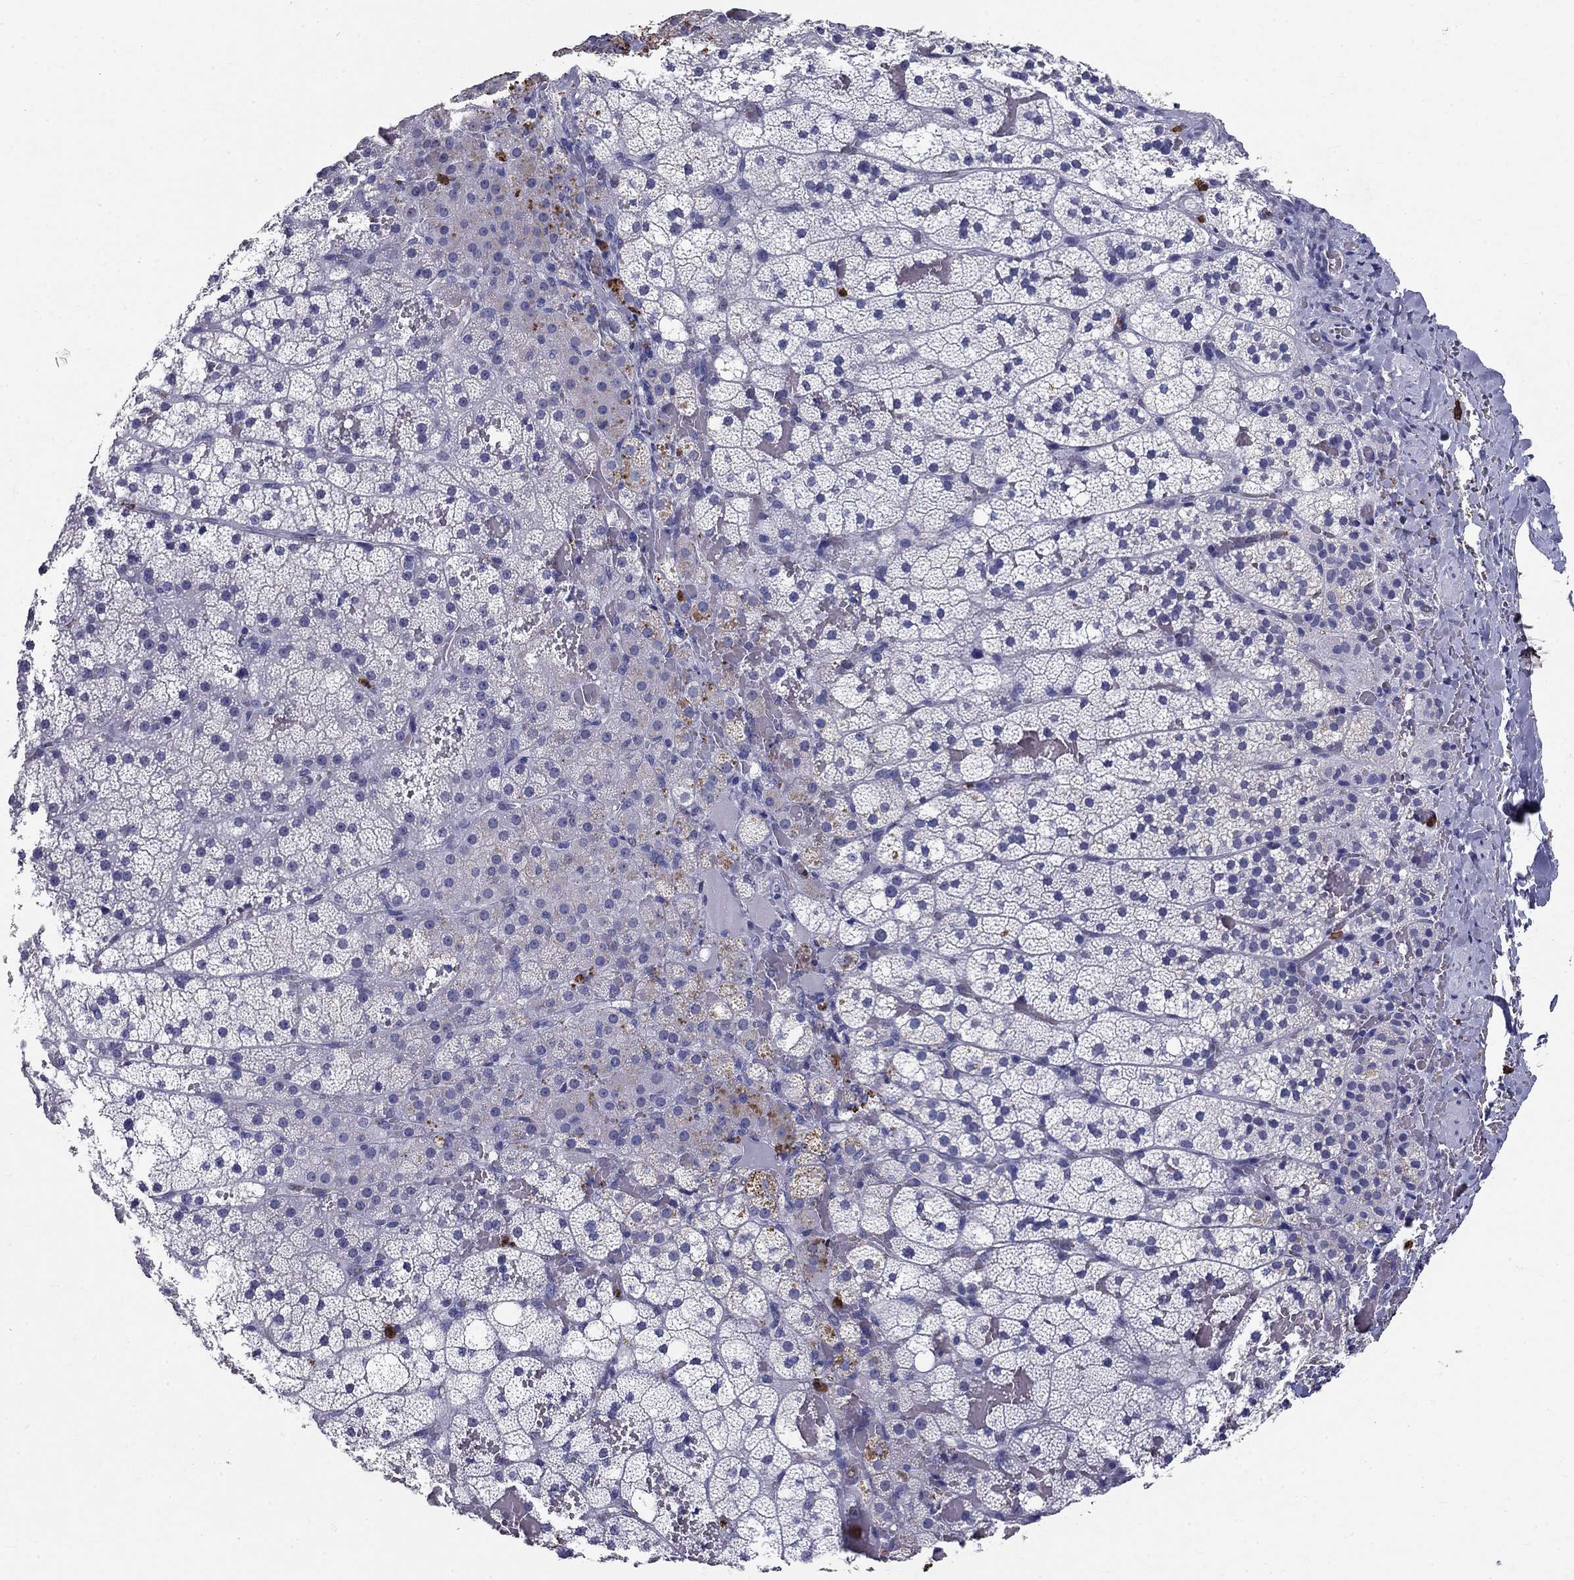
{"staining": {"intensity": "negative", "quantity": "none", "location": "none"}, "tissue": "adrenal gland", "cell_type": "Glandular cells", "image_type": "normal", "snomed": [{"axis": "morphology", "description": "Normal tissue, NOS"}, {"axis": "topography", "description": "Adrenal gland"}], "caption": "DAB (3,3'-diaminobenzidine) immunohistochemical staining of benign adrenal gland shows no significant staining in glandular cells.", "gene": "IGSF8", "patient": {"sex": "male", "age": 53}}